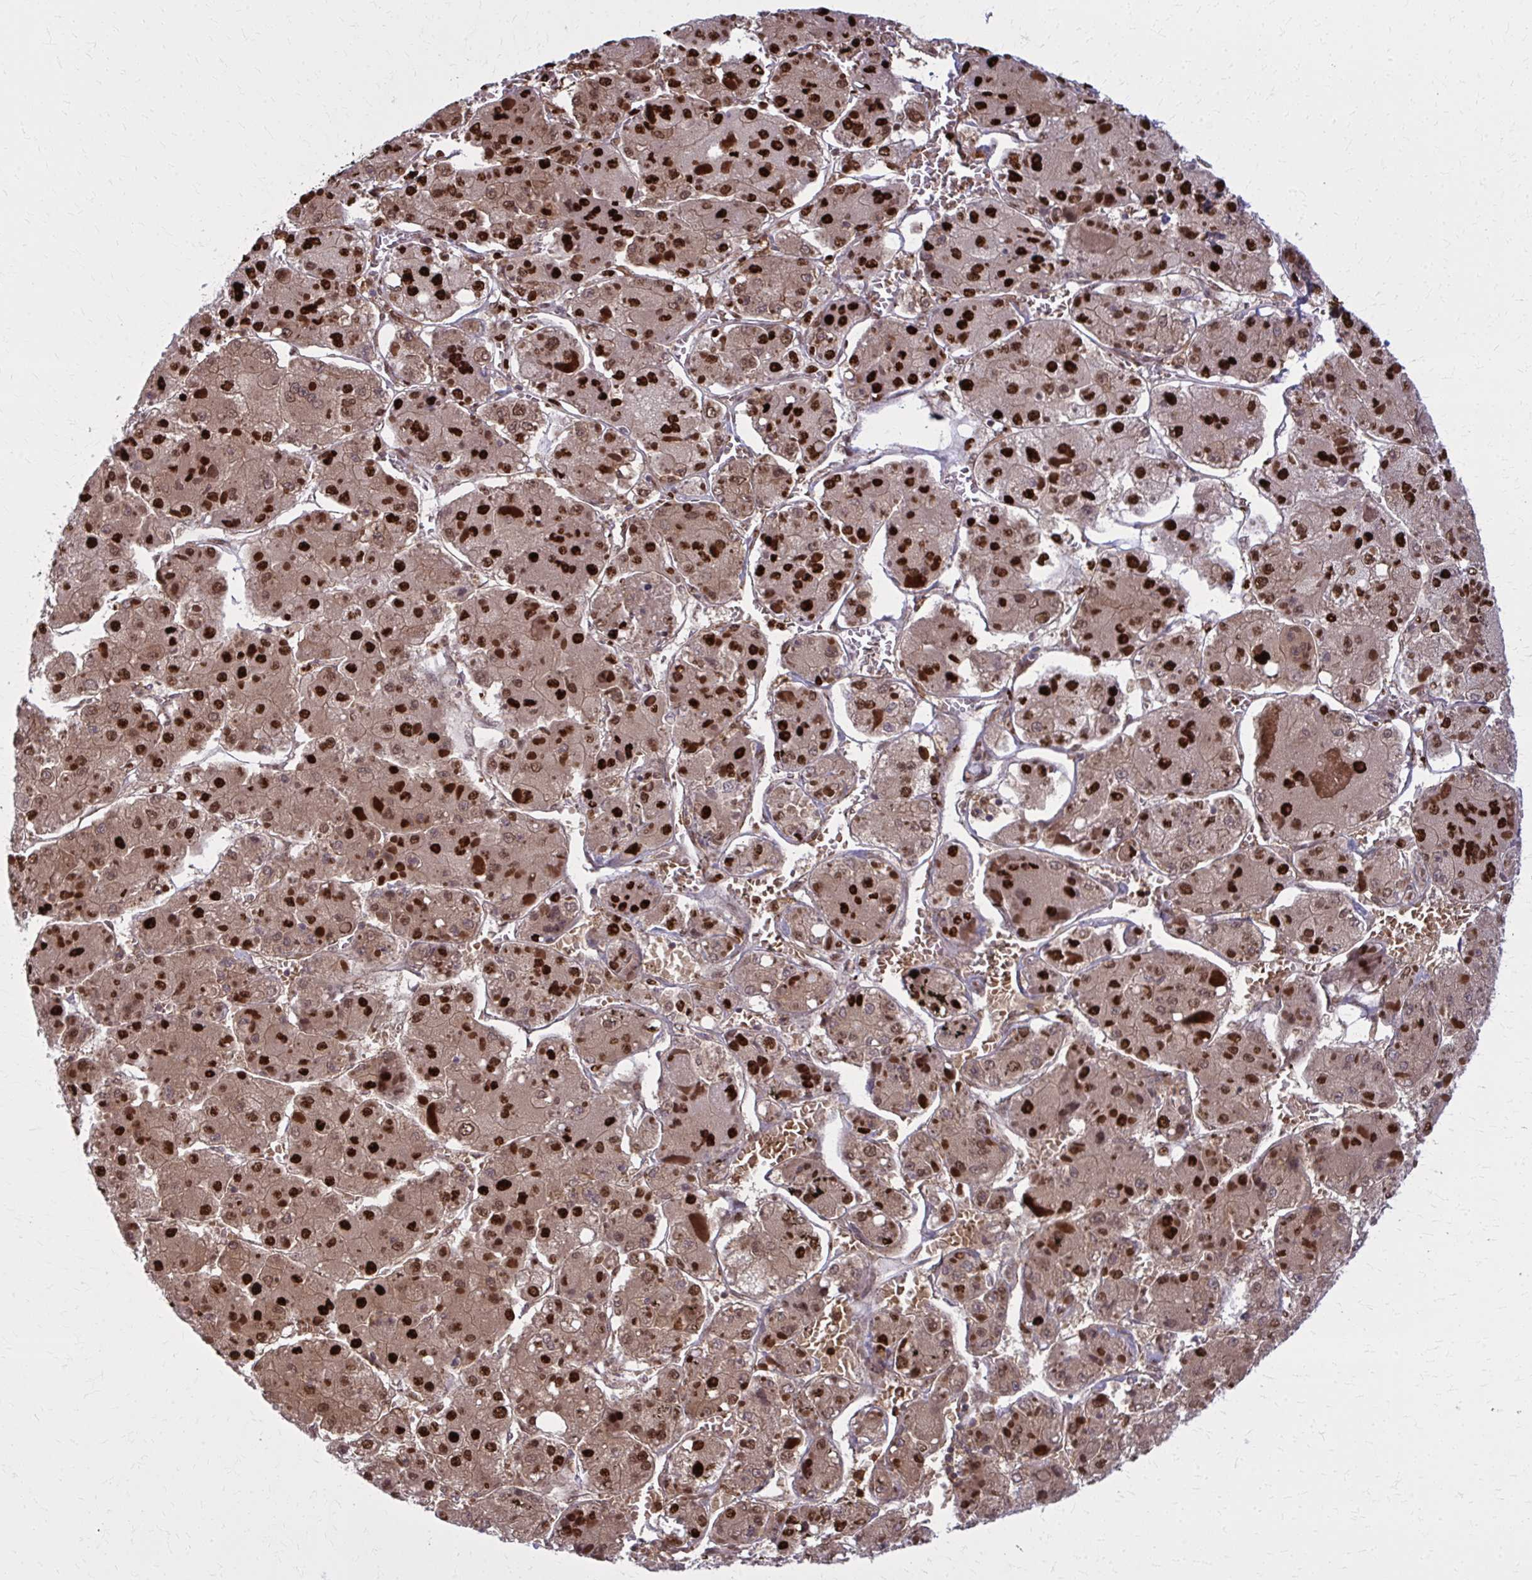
{"staining": {"intensity": "strong", "quantity": ">75%", "location": "nuclear"}, "tissue": "liver cancer", "cell_type": "Tumor cells", "image_type": "cancer", "snomed": [{"axis": "morphology", "description": "Carcinoma, Hepatocellular, NOS"}, {"axis": "topography", "description": "Liver"}], "caption": "Human liver hepatocellular carcinoma stained with a brown dye displays strong nuclear positive staining in about >75% of tumor cells.", "gene": "ZNF559", "patient": {"sex": "female", "age": 73}}